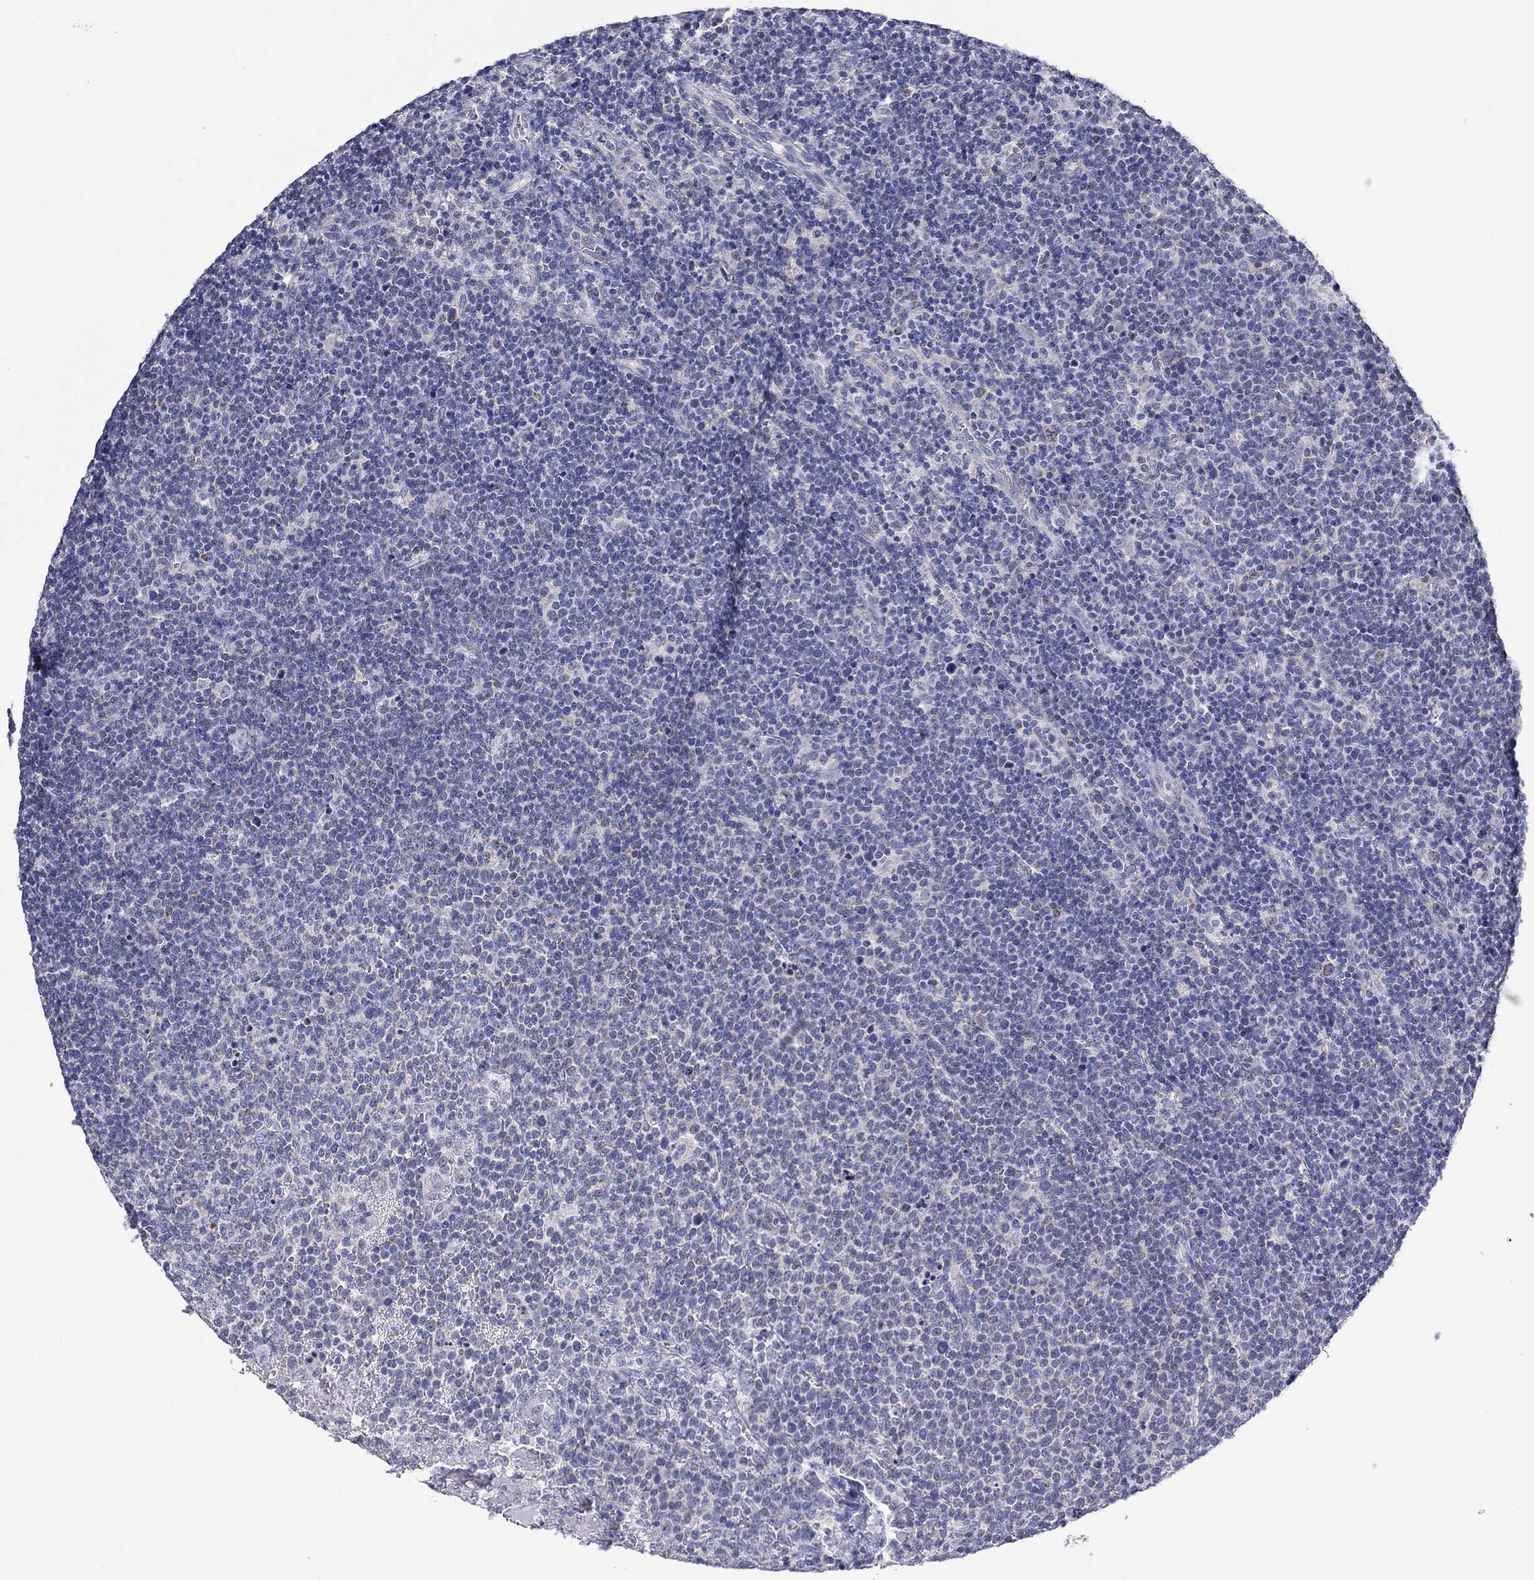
{"staining": {"intensity": "negative", "quantity": "none", "location": "none"}, "tissue": "lymphoma", "cell_type": "Tumor cells", "image_type": "cancer", "snomed": [{"axis": "morphology", "description": "Malignant lymphoma, non-Hodgkin's type, High grade"}, {"axis": "topography", "description": "Lymph node"}], "caption": "Immunohistochemistry of lymphoma exhibits no expression in tumor cells. The staining was performed using DAB to visualize the protein expression in brown, while the nuclei were stained in blue with hematoxylin (Magnification: 20x).", "gene": "CLVS1", "patient": {"sex": "male", "age": 61}}